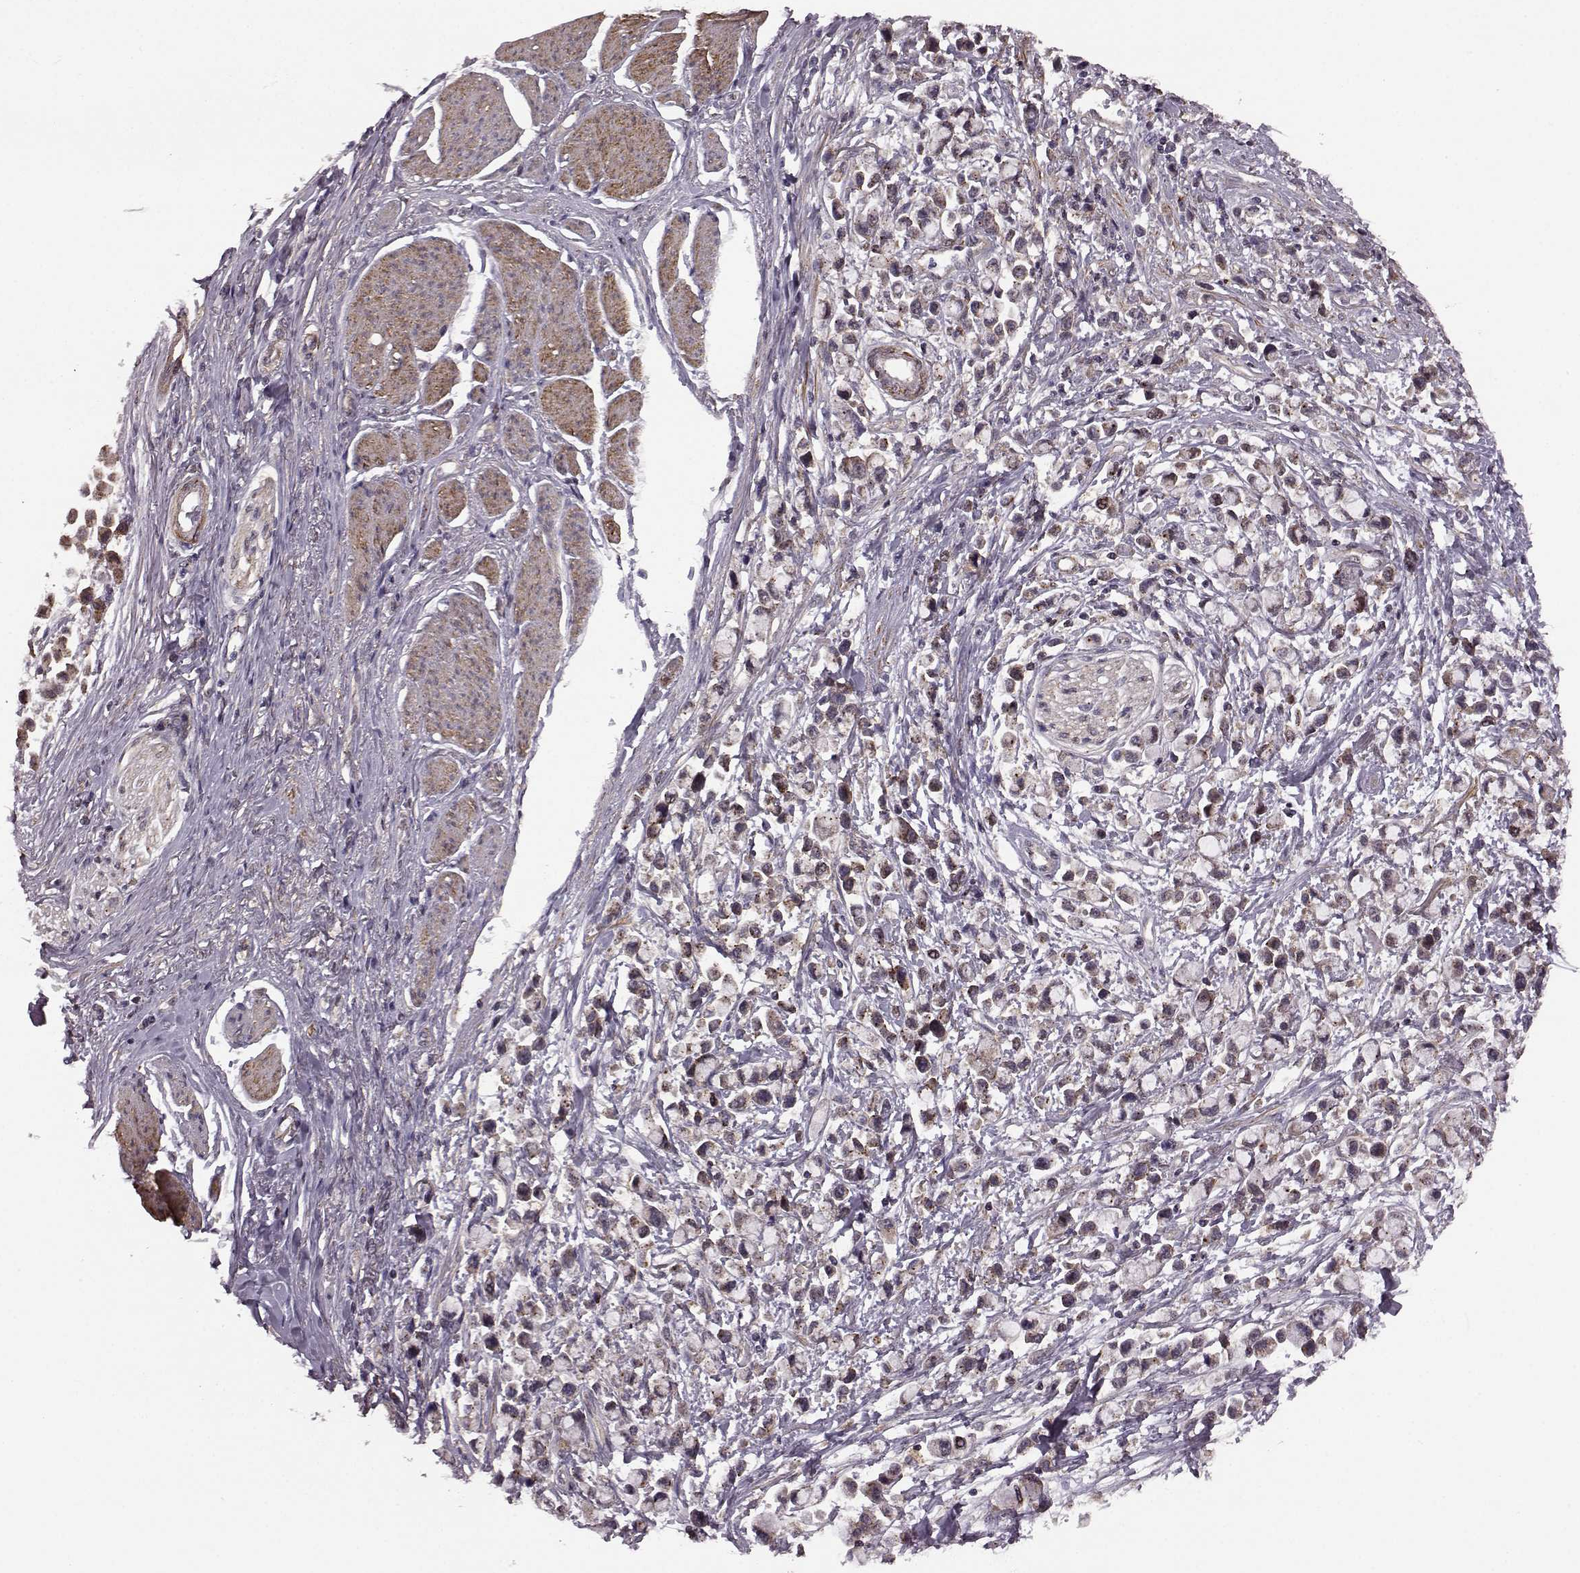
{"staining": {"intensity": "strong", "quantity": "25%-75%", "location": "cytoplasmic/membranous"}, "tissue": "stomach cancer", "cell_type": "Tumor cells", "image_type": "cancer", "snomed": [{"axis": "morphology", "description": "Adenocarcinoma, NOS"}, {"axis": "topography", "description": "Stomach"}], "caption": "Strong cytoplasmic/membranous positivity is seen in about 25%-75% of tumor cells in stomach adenocarcinoma. The staining was performed using DAB, with brown indicating positive protein expression. Nuclei are stained blue with hematoxylin.", "gene": "FNIP2", "patient": {"sex": "female", "age": 81}}